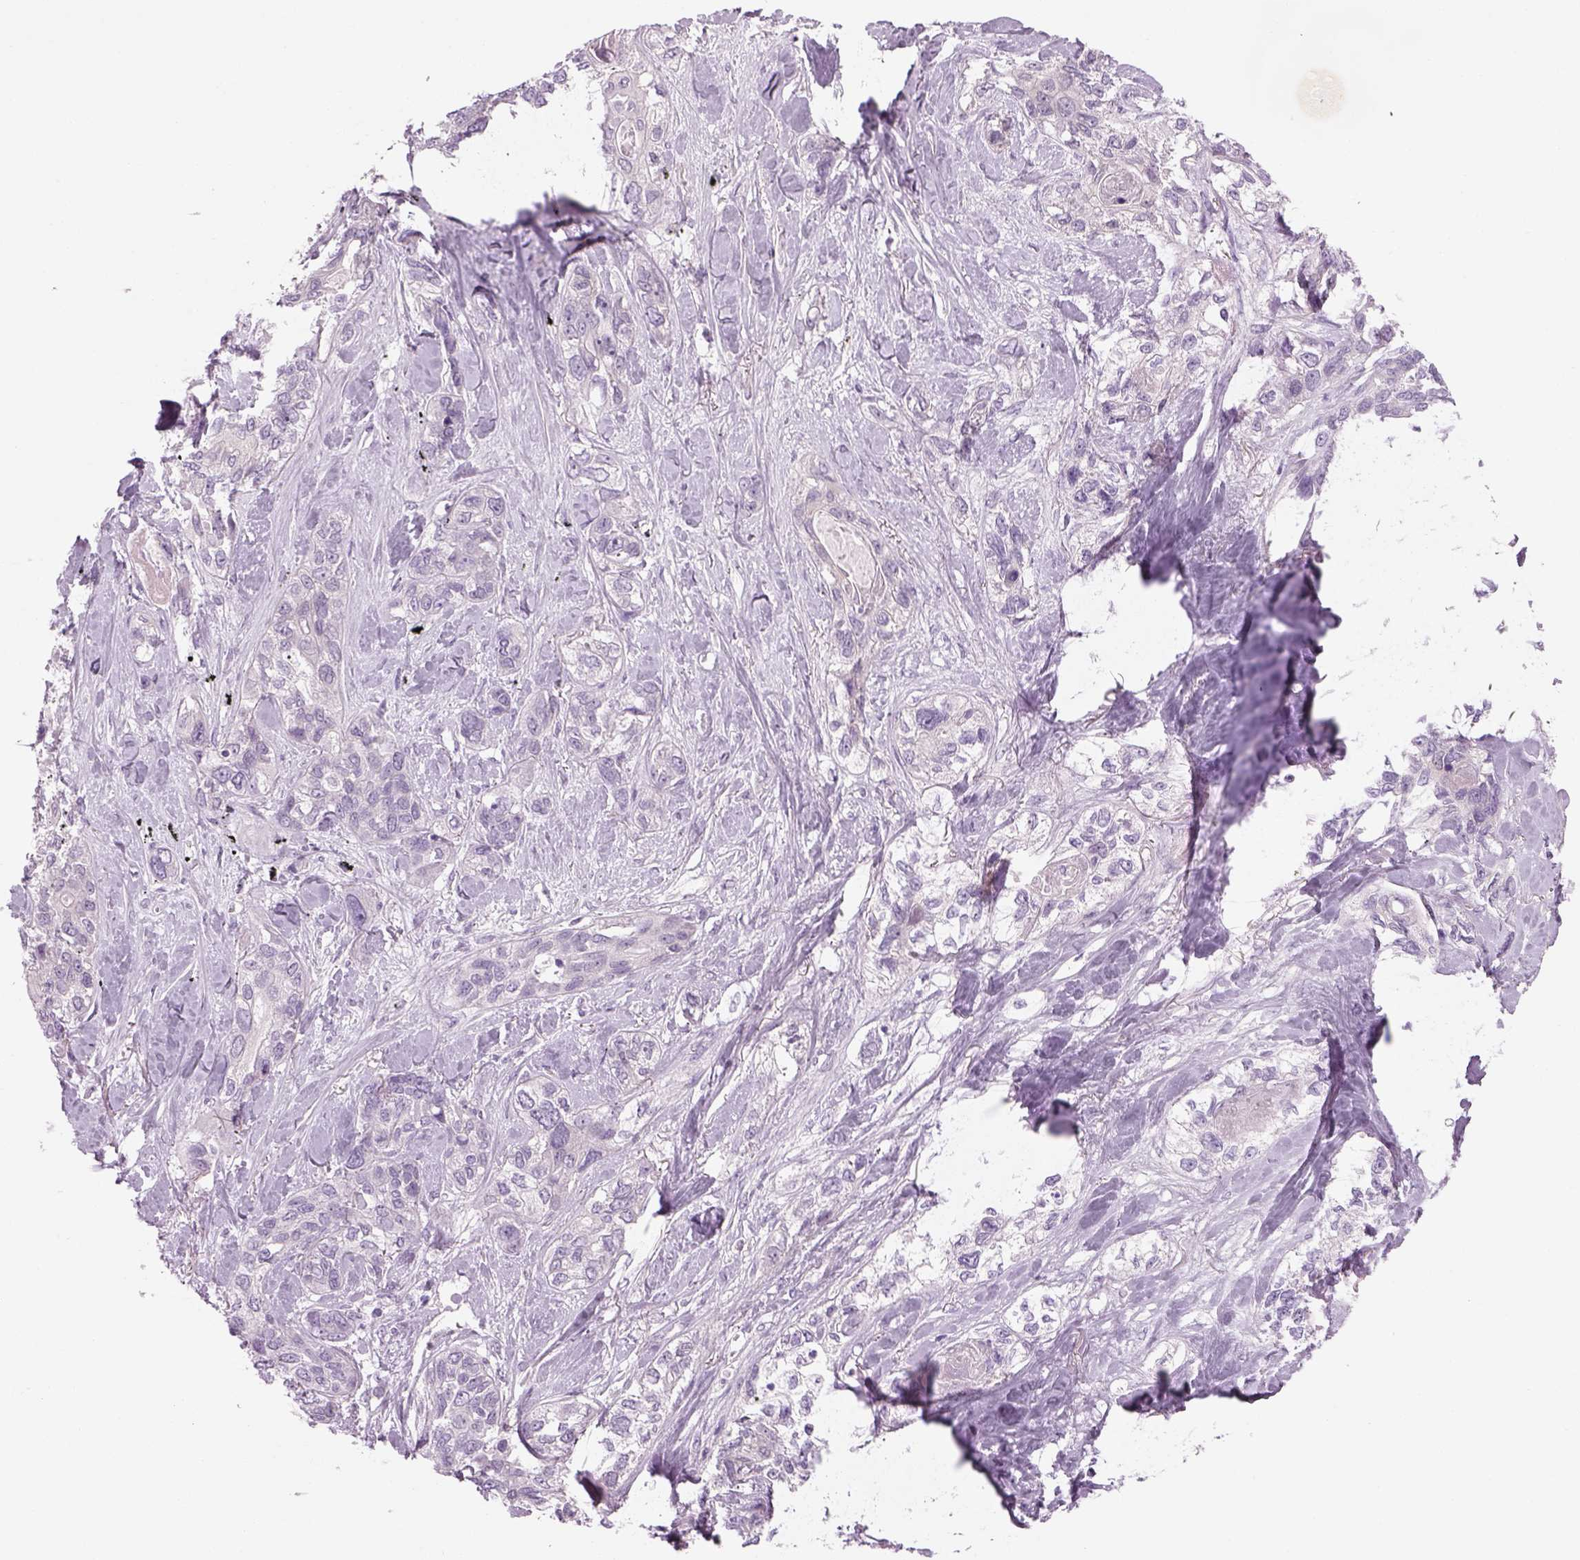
{"staining": {"intensity": "negative", "quantity": "none", "location": "none"}, "tissue": "lung cancer", "cell_type": "Tumor cells", "image_type": "cancer", "snomed": [{"axis": "morphology", "description": "Squamous cell carcinoma, NOS"}, {"axis": "topography", "description": "Lung"}], "caption": "The image demonstrates no staining of tumor cells in lung cancer. (DAB immunohistochemistry visualized using brightfield microscopy, high magnification).", "gene": "MDH1B", "patient": {"sex": "female", "age": 70}}